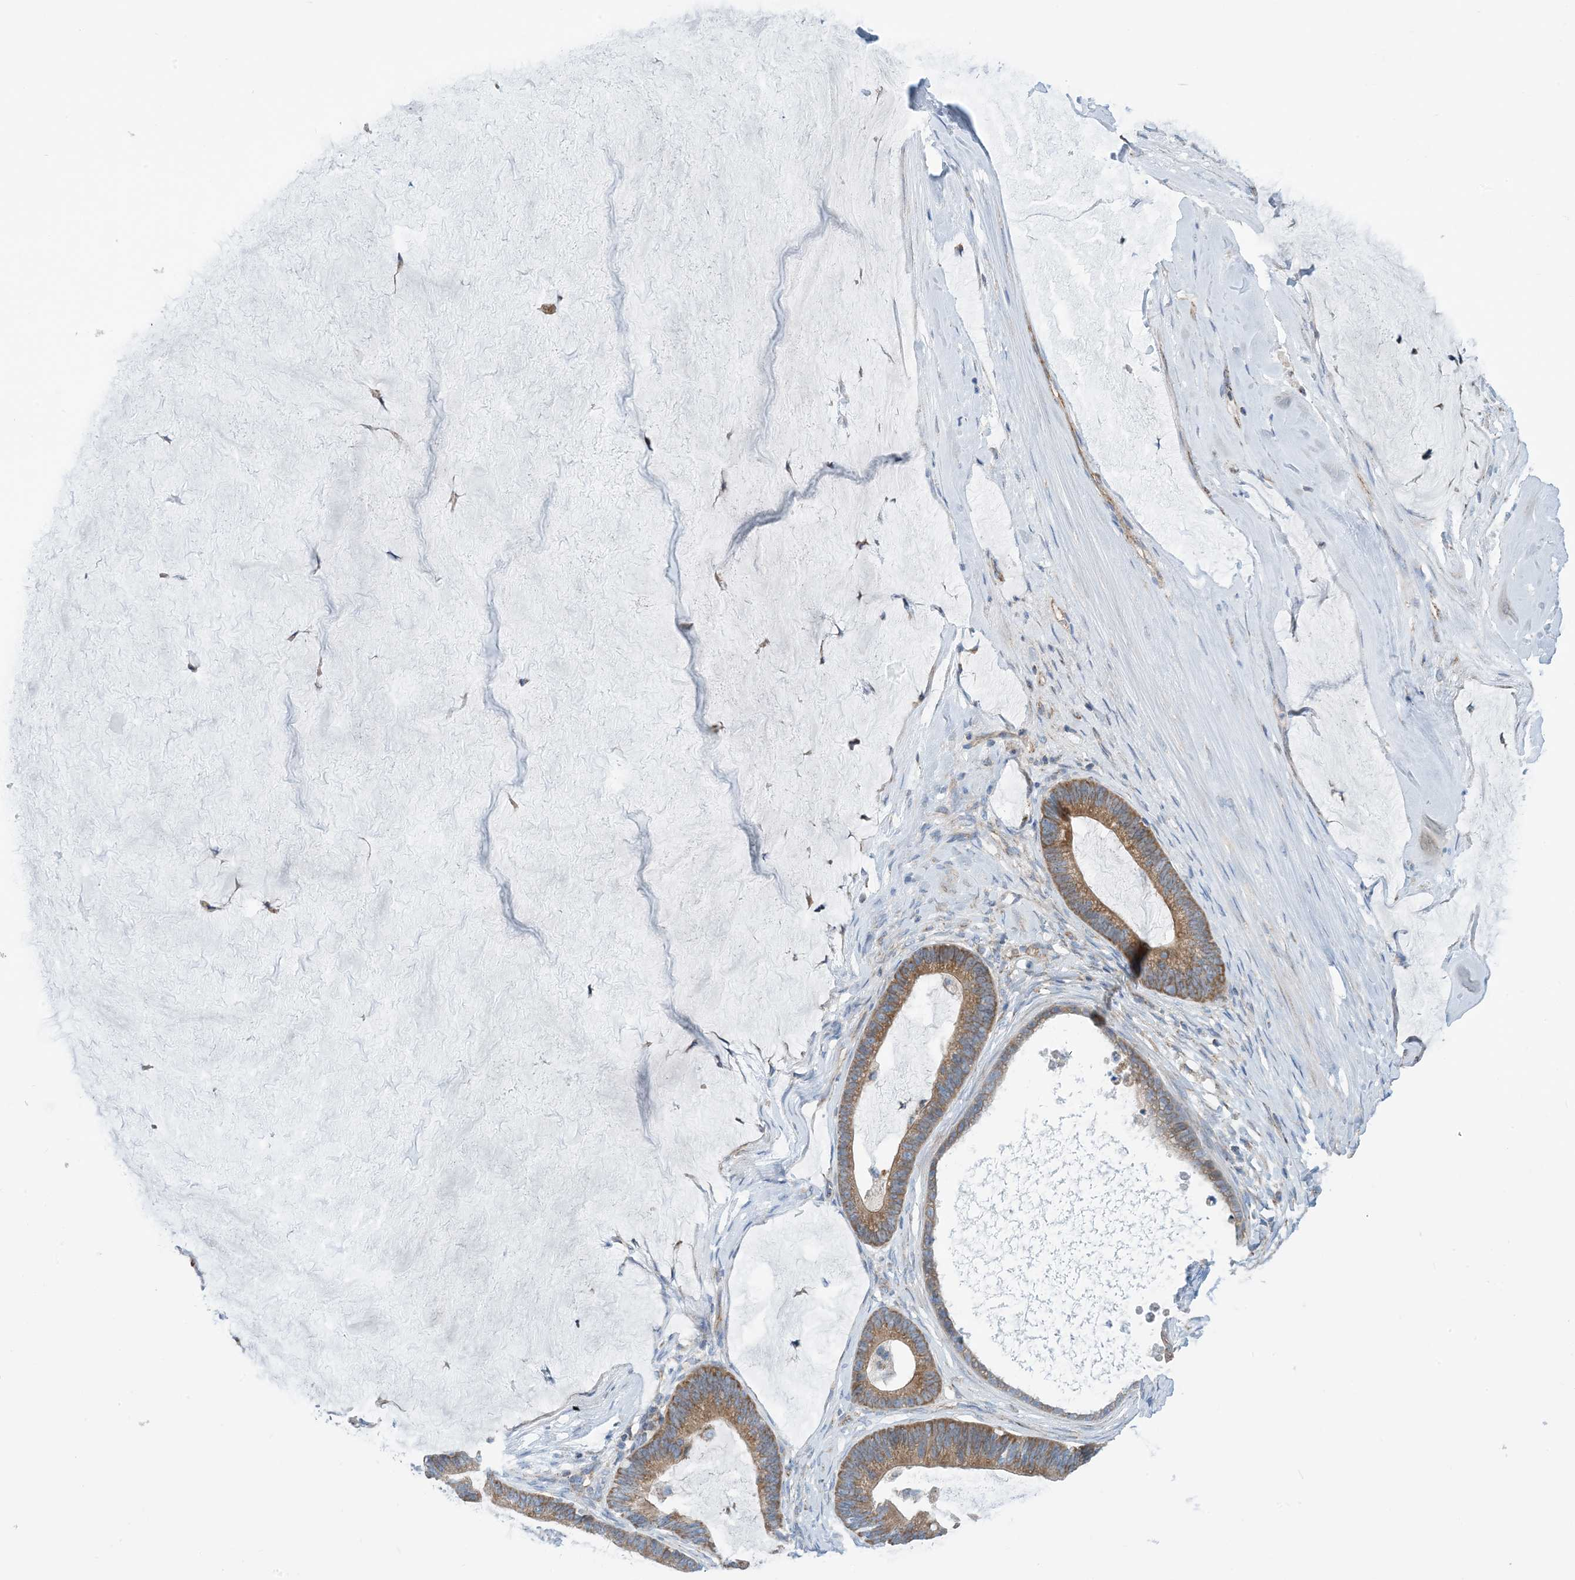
{"staining": {"intensity": "moderate", "quantity": ">75%", "location": "cytoplasmic/membranous"}, "tissue": "ovarian cancer", "cell_type": "Tumor cells", "image_type": "cancer", "snomed": [{"axis": "morphology", "description": "Cystadenocarcinoma, mucinous, NOS"}, {"axis": "topography", "description": "Ovary"}], "caption": "Immunohistochemistry (IHC) (DAB (3,3'-diaminobenzidine)) staining of ovarian cancer (mucinous cystadenocarcinoma) displays moderate cytoplasmic/membranous protein expression in approximately >75% of tumor cells. Using DAB (brown) and hematoxylin (blue) stains, captured at high magnification using brightfield microscopy.", "gene": "PHOSPHO2", "patient": {"sex": "female", "age": 61}}